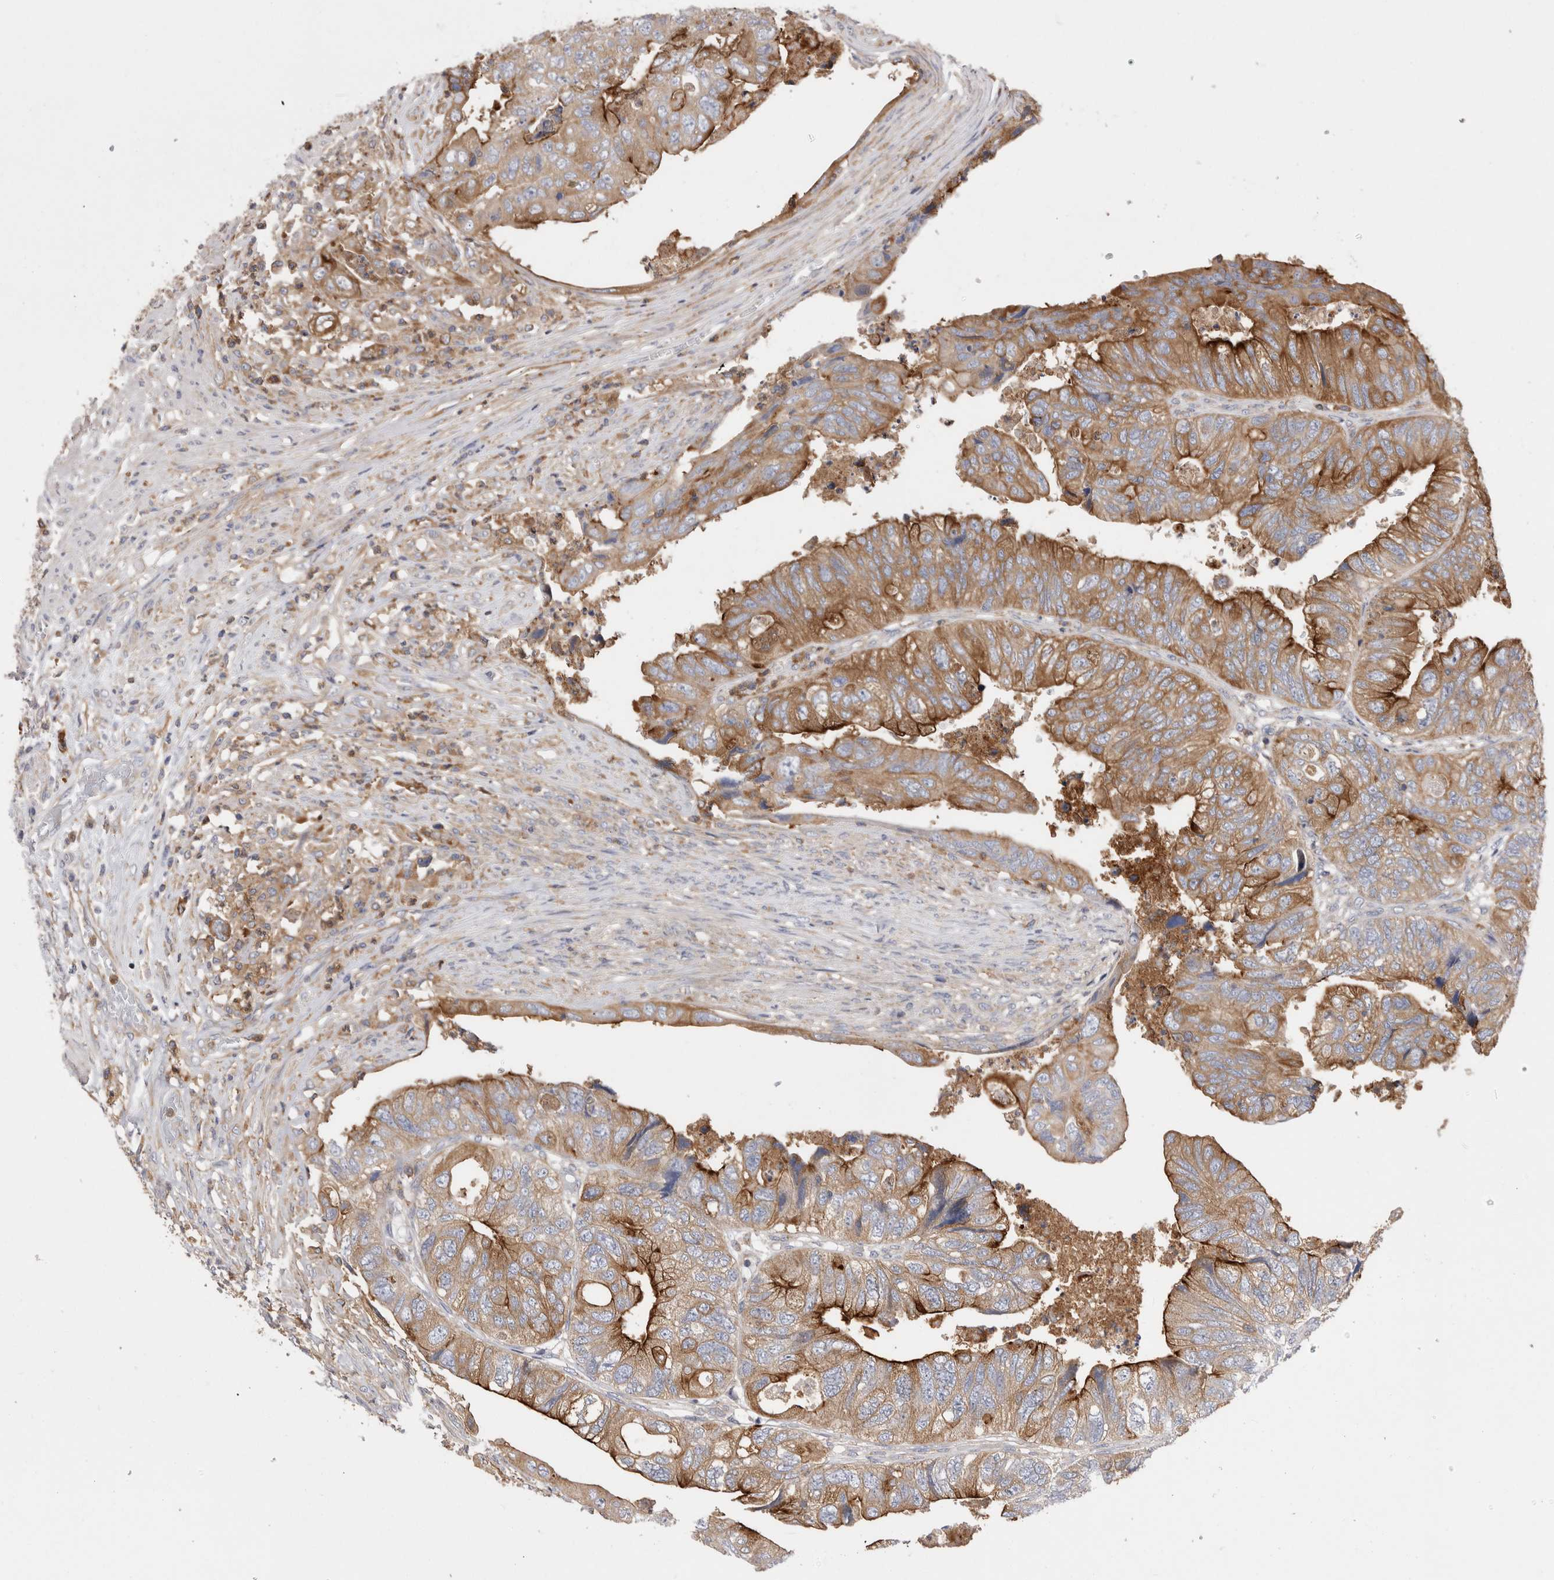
{"staining": {"intensity": "strong", "quantity": ">75%", "location": "cytoplasmic/membranous"}, "tissue": "colorectal cancer", "cell_type": "Tumor cells", "image_type": "cancer", "snomed": [{"axis": "morphology", "description": "Adenocarcinoma, NOS"}, {"axis": "topography", "description": "Rectum"}], "caption": "Brown immunohistochemical staining in colorectal cancer demonstrates strong cytoplasmic/membranous staining in approximately >75% of tumor cells. The staining was performed using DAB (3,3'-diaminobenzidine) to visualize the protein expression in brown, while the nuclei were stained in blue with hematoxylin (Magnification: 20x).", "gene": "RAB11FIP1", "patient": {"sex": "male", "age": 63}}